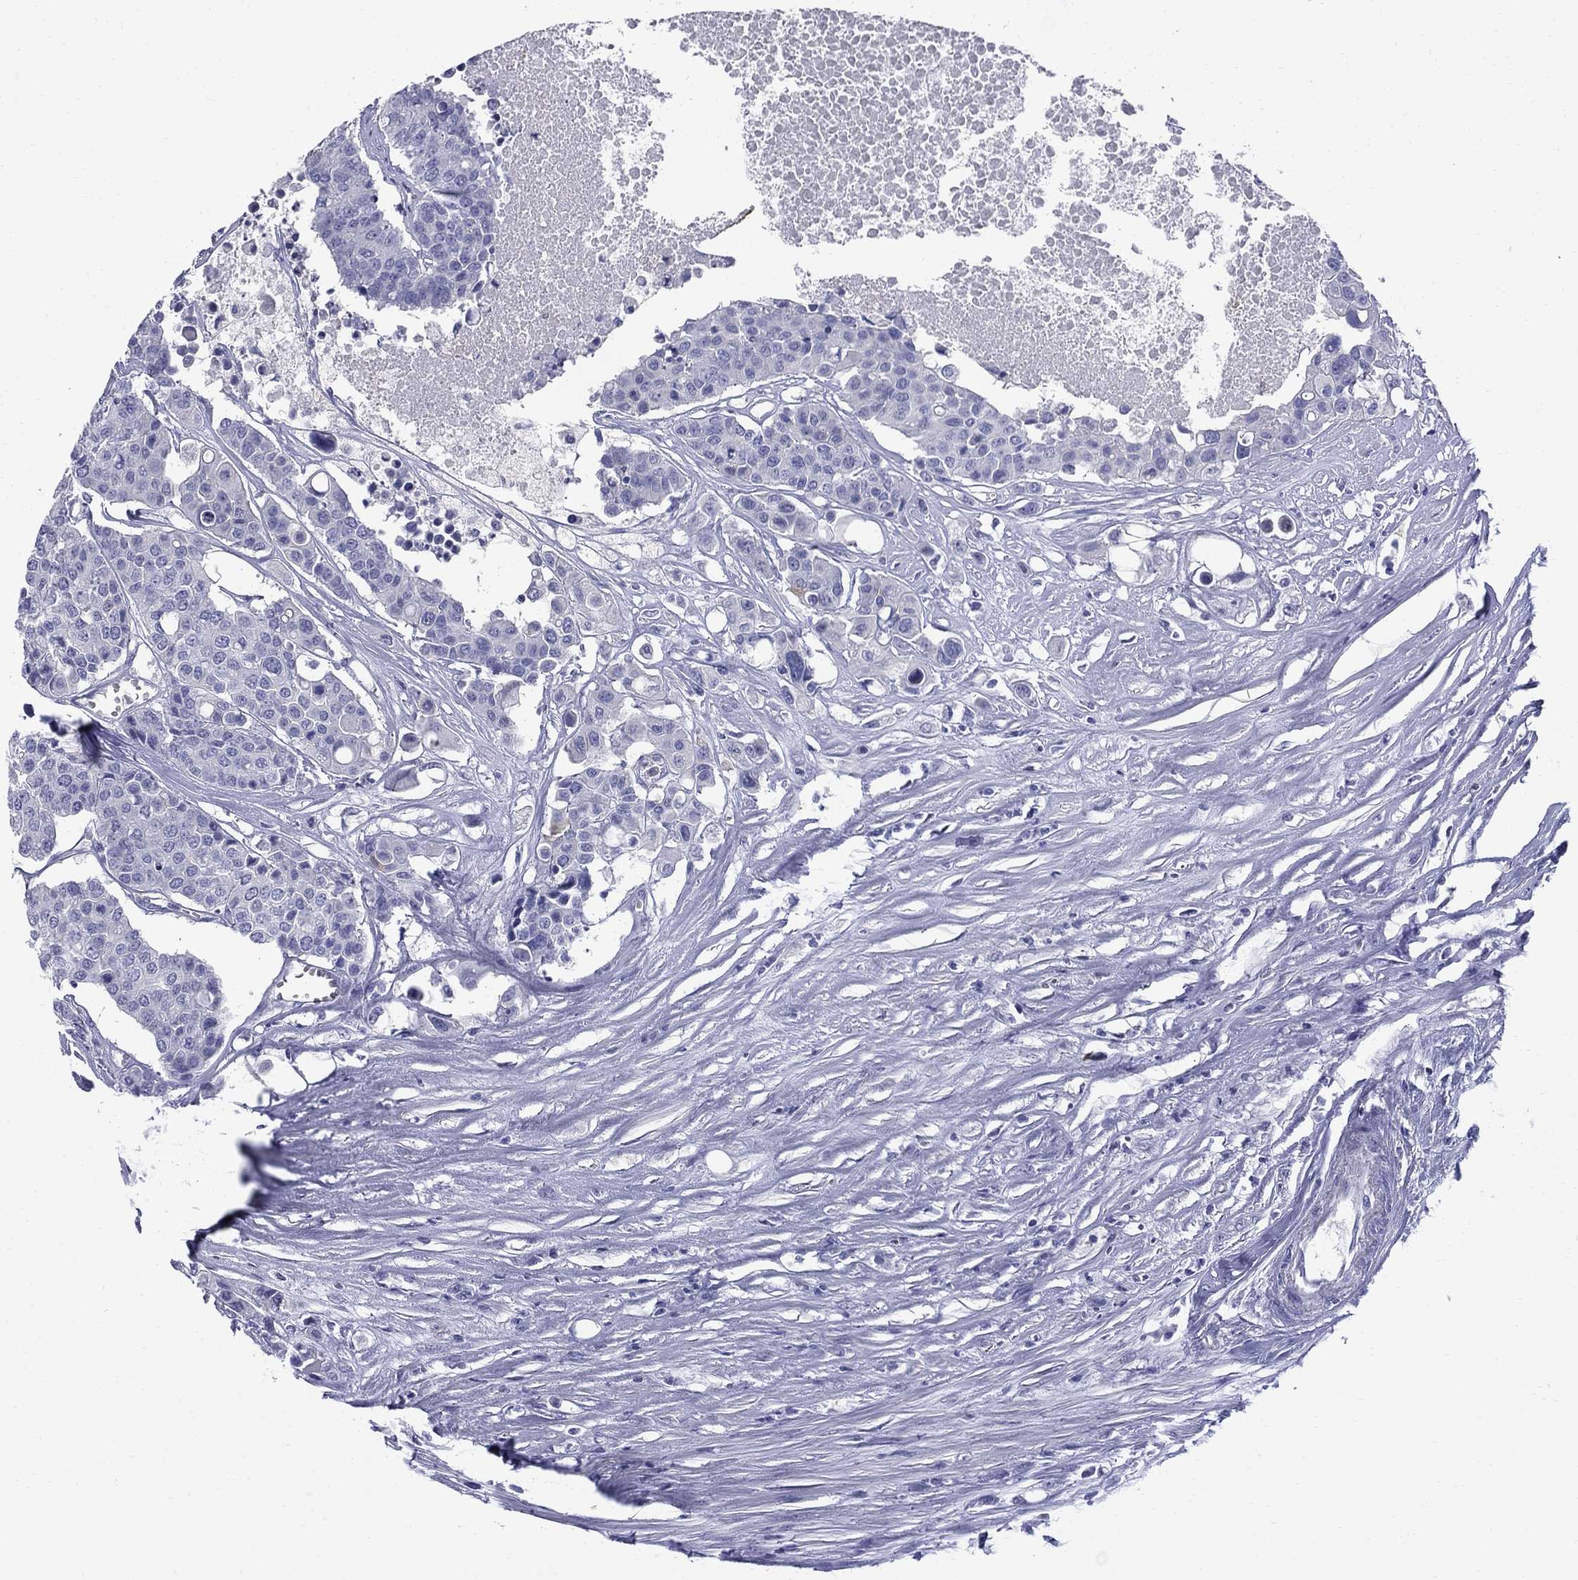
{"staining": {"intensity": "negative", "quantity": "none", "location": "none"}, "tissue": "carcinoid", "cell_type": "Tumor cells", "image_type": "cancer", "snomed": [{"axis": "morphology", "description": "Carcinoid, malignant, NOS"}, {"axis": "topography", "description": "Colon"}], "caption": "Carcinoid (malignant) was stained to show a protein in brown. There is no significant positivity in tumor cells.", "gene": "SERPINB2", "patient": {"sex": "male", "age": 81}}